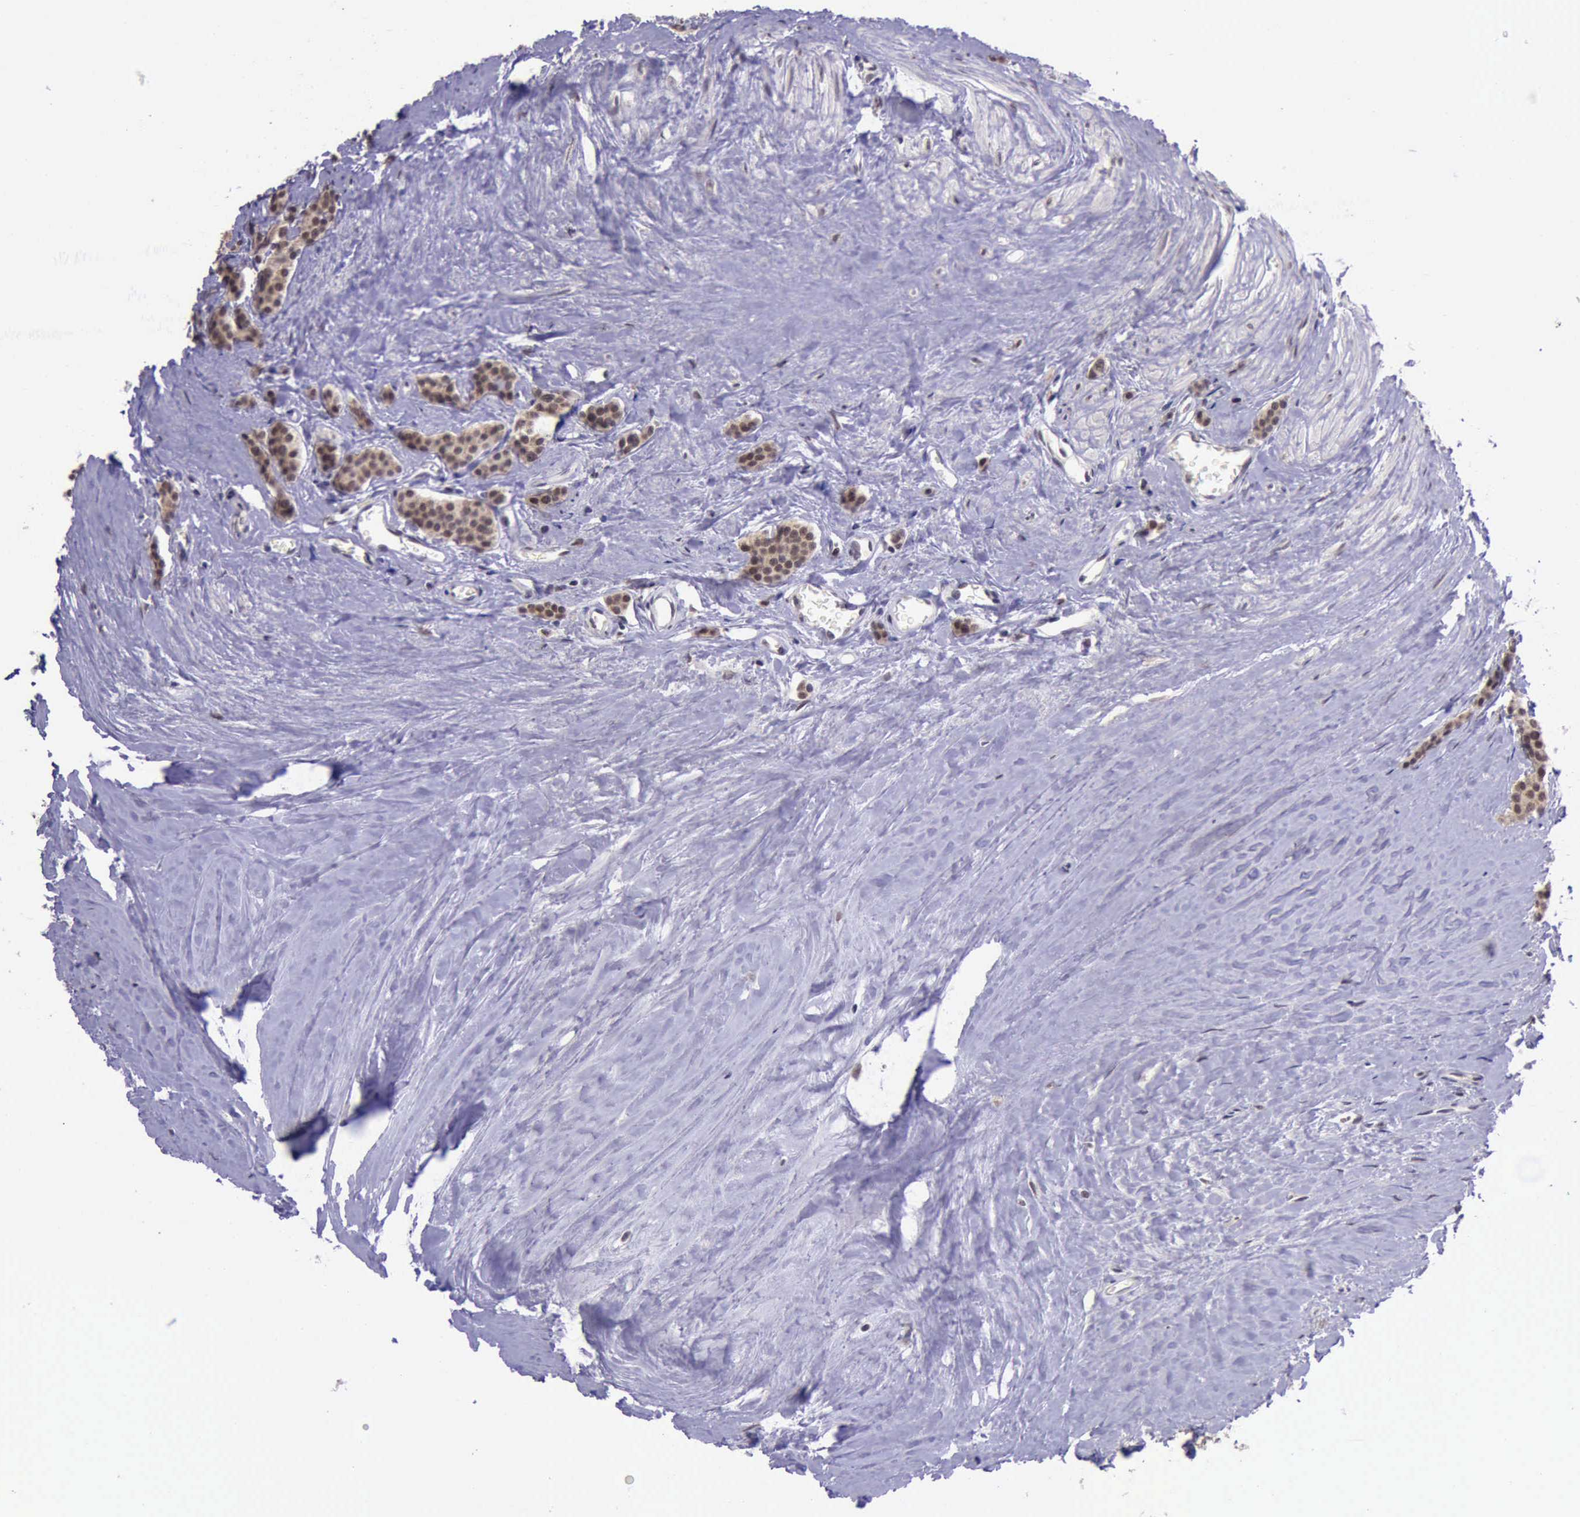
{"staining": {"intensity": "moderate", "quantity": ">75%", "location": "cytoplasmic/membranous,nuclear"}, "tissue": "carcinoid", "cell_type": "Tumor cells", "image_type": "cancer", "snomed": [{"axis": "morphology", "description": "Carcinoid, malignant, NOS"}, {"axis": "topography", "description": "Small intestine"}], "caption": "This micrograph shows IHC staining of carcinoid (malignant), with medium moderate cytoplasmic/membranous and nuclear staining in about >75% of tumor cells.", "gene": "PRPF39", "patient": {"sex": "male", "age": 60}}